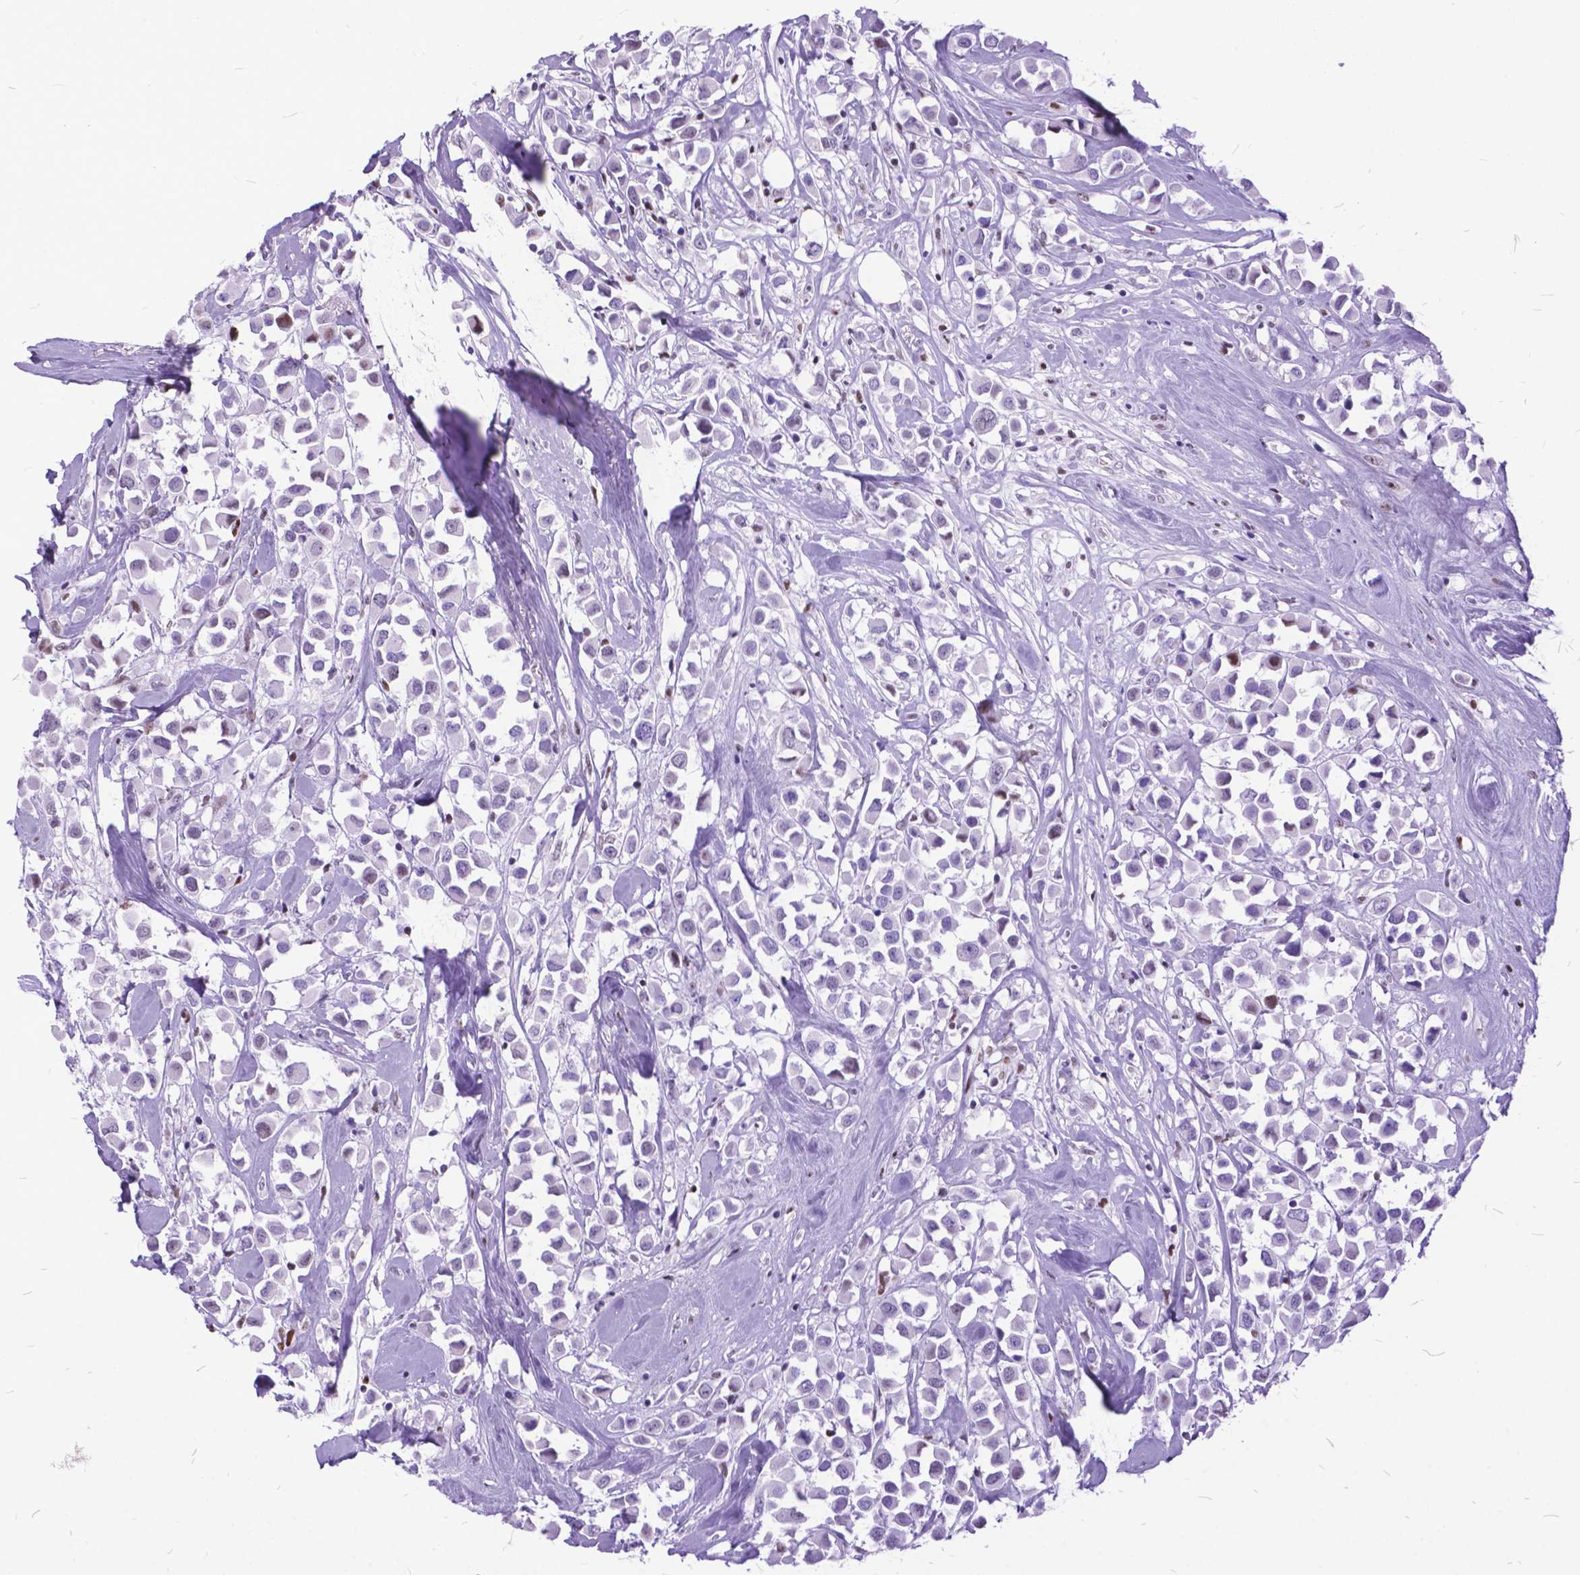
{"staining": {"intensity": "negative", "quantity": "none", "location": "none"}, "tissue": "breast cancer", "cell_type": "Tumor cells", "image_type": "cancer", "snomed": [{"axis": "morphology", "description": "Duct carcinoma"}, {"axis": "topography", "description": "Breast"}], "caption": "Immunohistochemical staining of human breast cancer reveals no significant staining in tumor cells. (Brightfield microscopy of DAB IHC at high magnification).", "gene": "POLE4", "patient": {"sex": "female", "age": 61}}